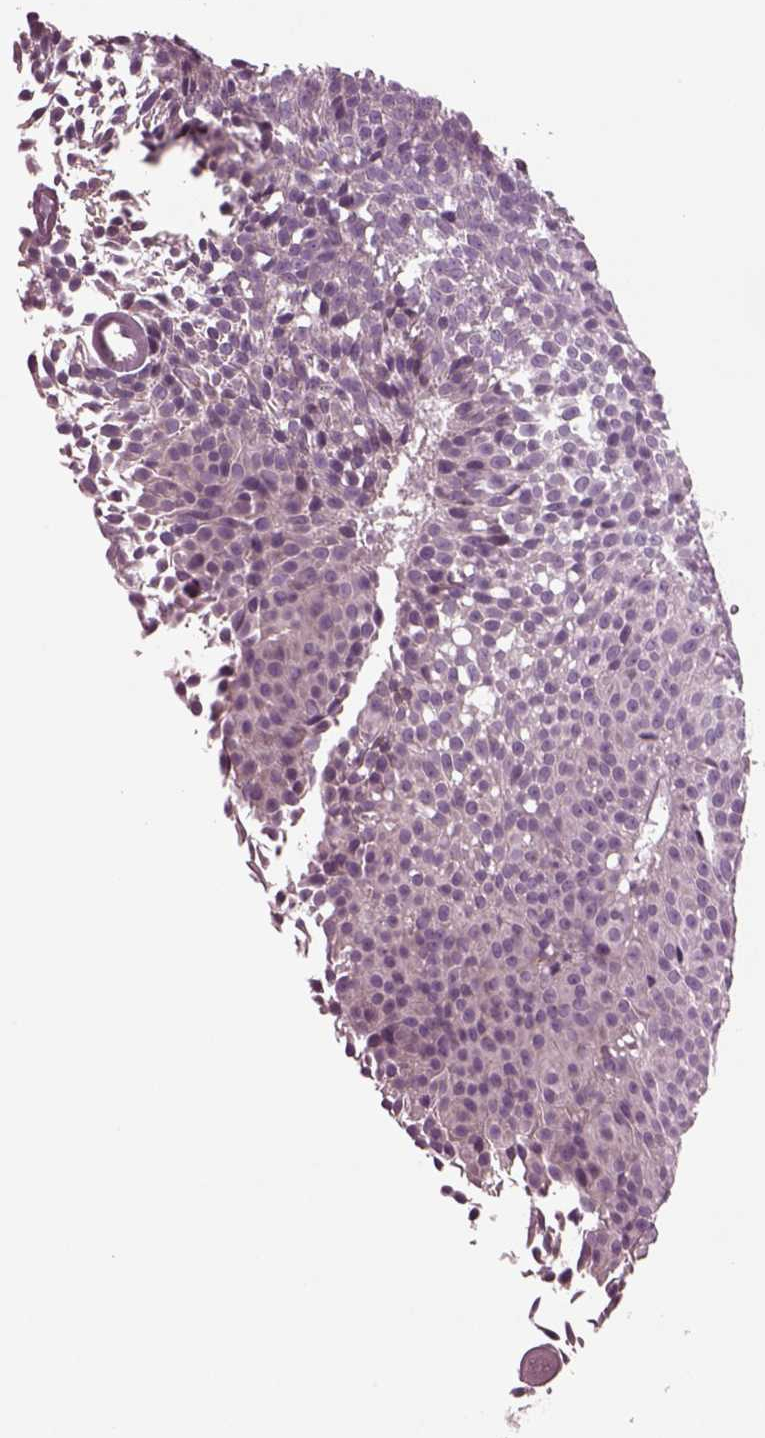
{"staining": {"intensity": "negative", "quantity": "none", "location": "none"}, "tissue": "urothelial cancer", "cell_type": "Tumor cells", "image_type": "cancer", "snomed": [{"axis": "morphology", "description": "Urothelial carcinoma, Low grade"}, {"axis": "topography", "description": "Urinary bladder"}], "caption": "Immunohistochemistry image of neoplastic tissue: human urothelial cancer stained with DAB demonstrates no significant protein staining in tumor cells.", "gene": "AP4M1", "patient": {"sex": "male", "age": 77}}